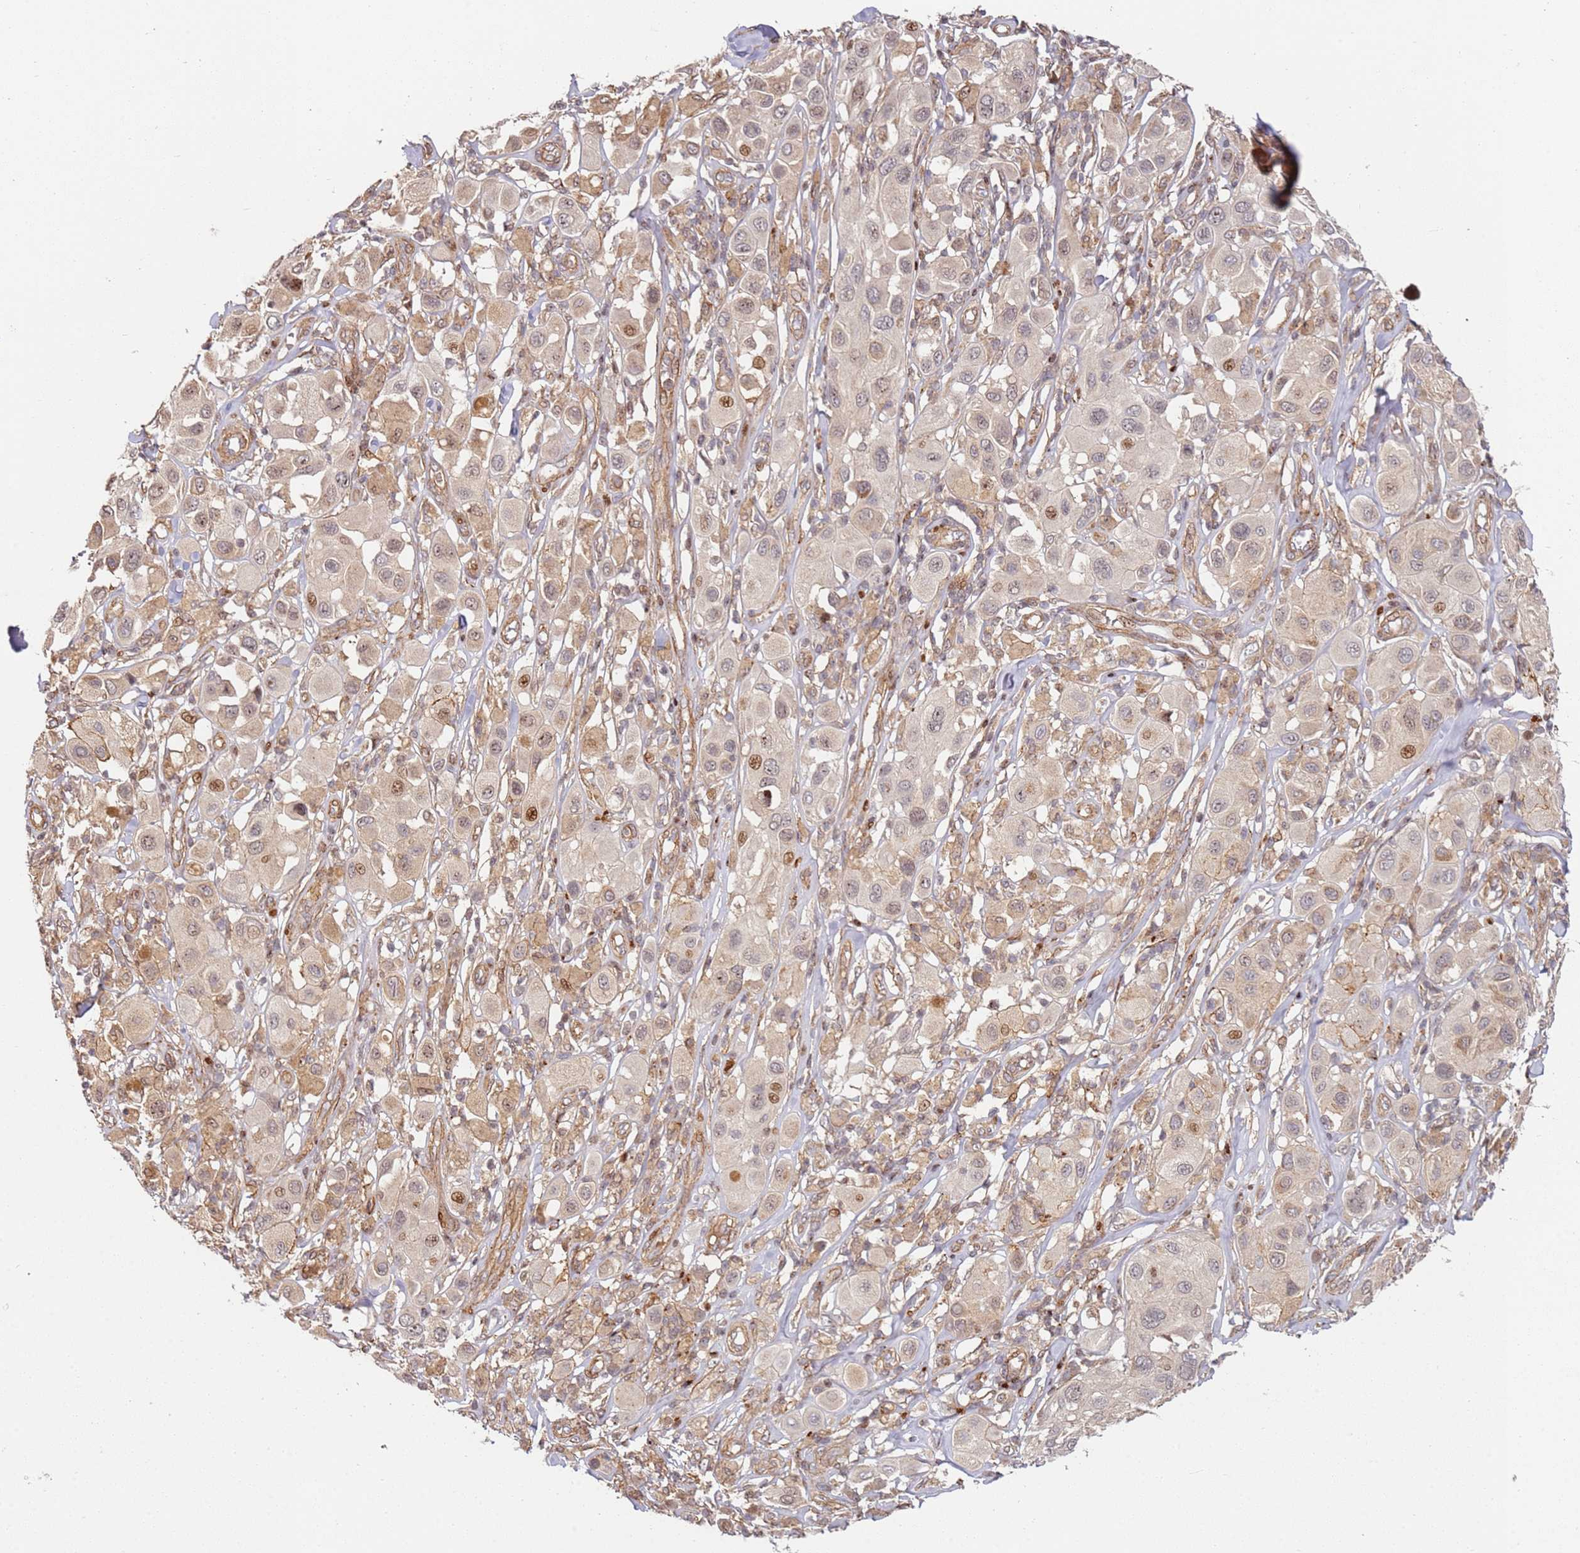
{"staining": {"intensity": "moderate", "quantity": "<25%", "location": "nuclear"}, "tissue": "melanoma", "cell_type": "Tumor cells", "image_type": "cancer", "snomed": [{"axis": "morphology", "description": "Malignant melanoma, Metastatic site"}, {"axis": "topography", "description": "Skin"}], "caption": "Human malignant melanoma (metastatic site) stained with a brown dye exhibits moderate nuclear positive positivity in approximately <25% of tumor cells.", "gene": "TMEM233", "patient": {"sex": "male", "age": 41}}